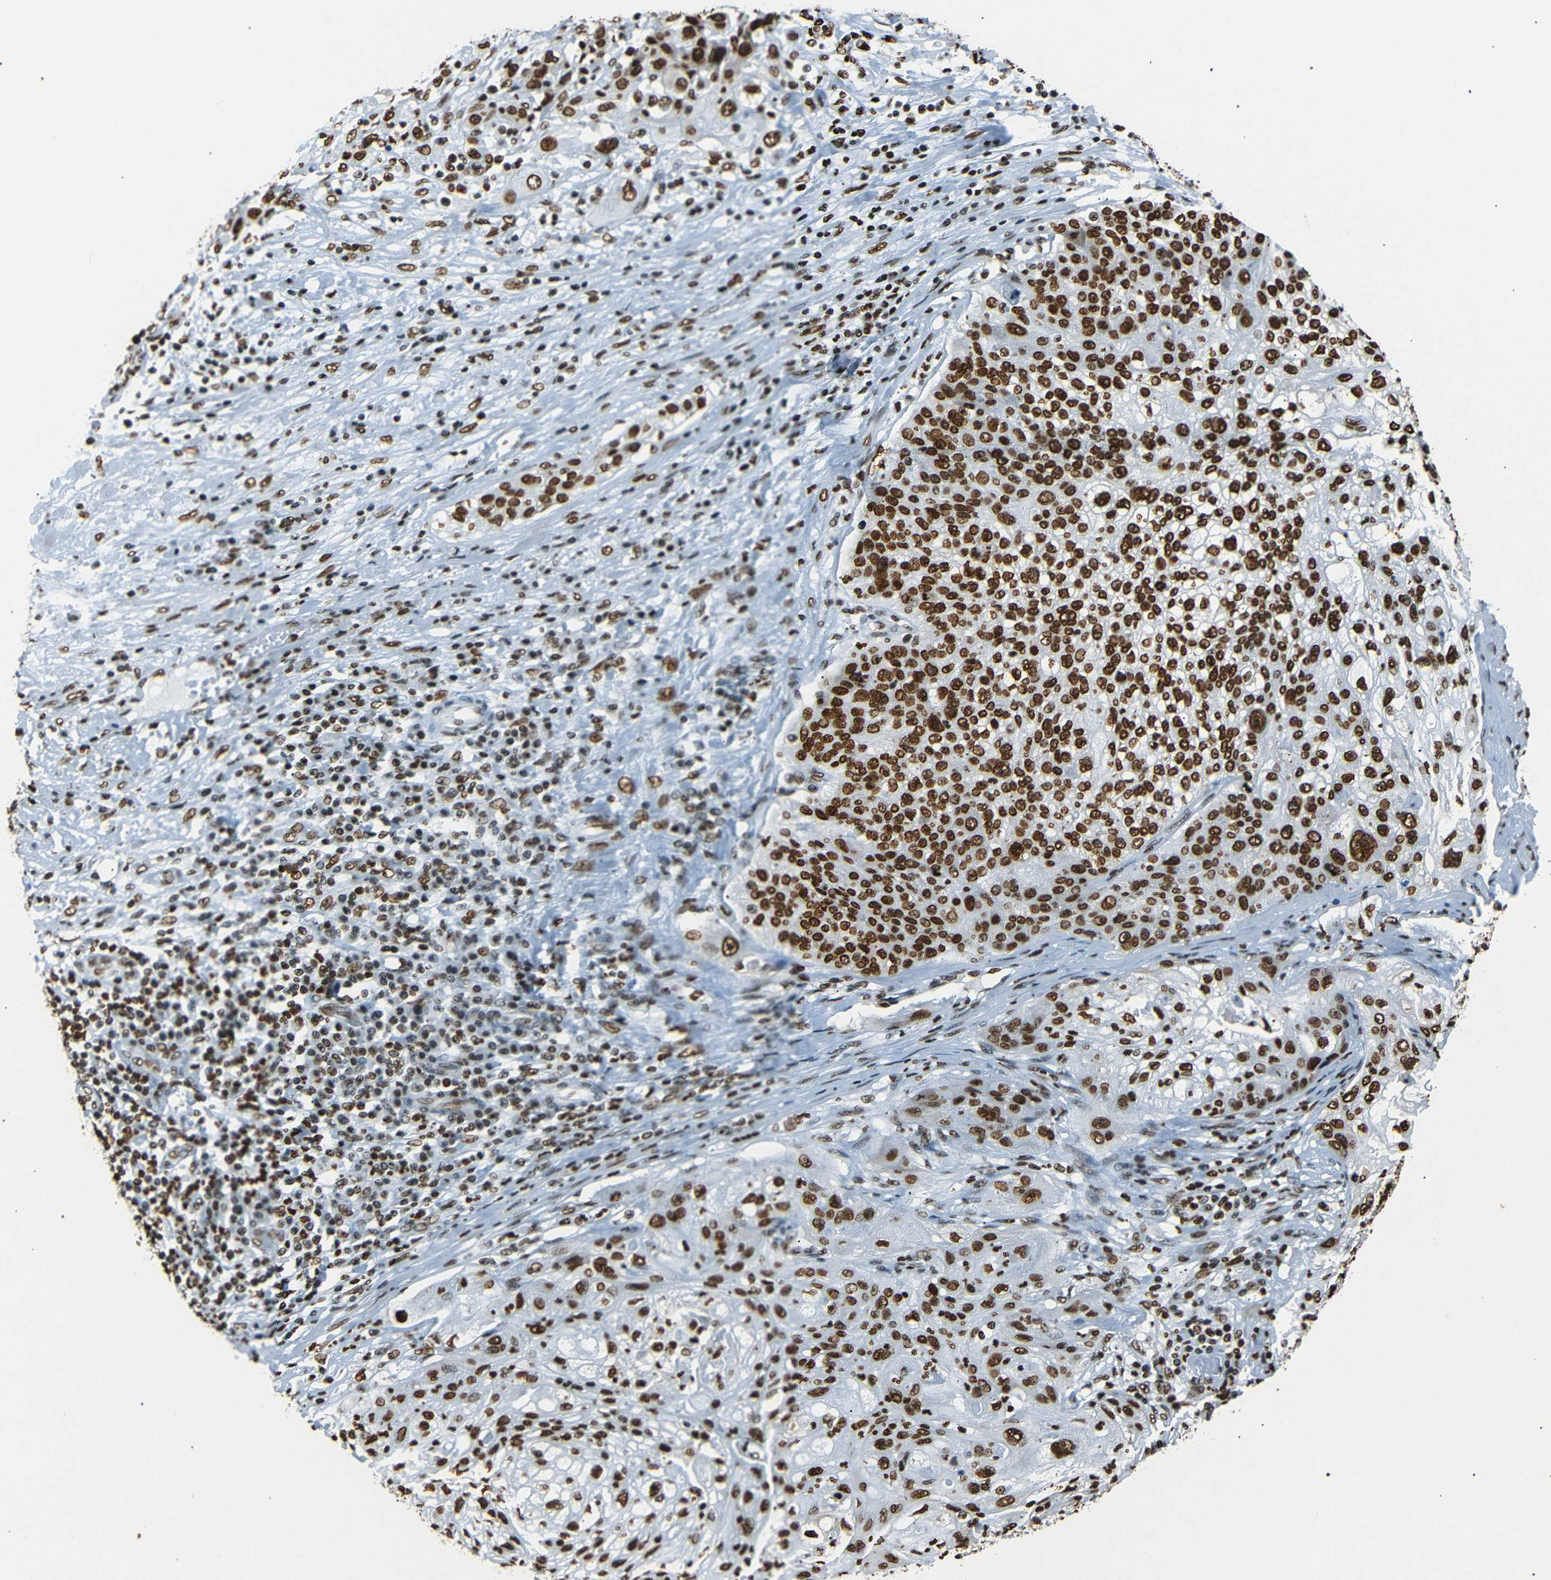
{"staining": {"intensity": "strong", "quantity": ">75%", "location": "nuclear"}, "tissue": "lung cancer", "cell_type": "Tumor cells", "image_type": "cancer", "snomed": [{"axis": "morphology", "description": "Inflammation, NOS"}, {"axis": "morphology", "description": "Squamous cell carcinoma, NOS"}, {"axis": "topography", "description": "Lymph node"}, {"axis": "topography", "description": "Soft tissue"}, {"axis": "topography", "description": "Lung"}], "caption": "This micrograph exhibits IHC staining of lung squamous cell carcinoma, with high strong nuclear expression in about >75% of tumor cells.", "gene": "HMGN1", "patient": {"sex": "male", "age": 66}}